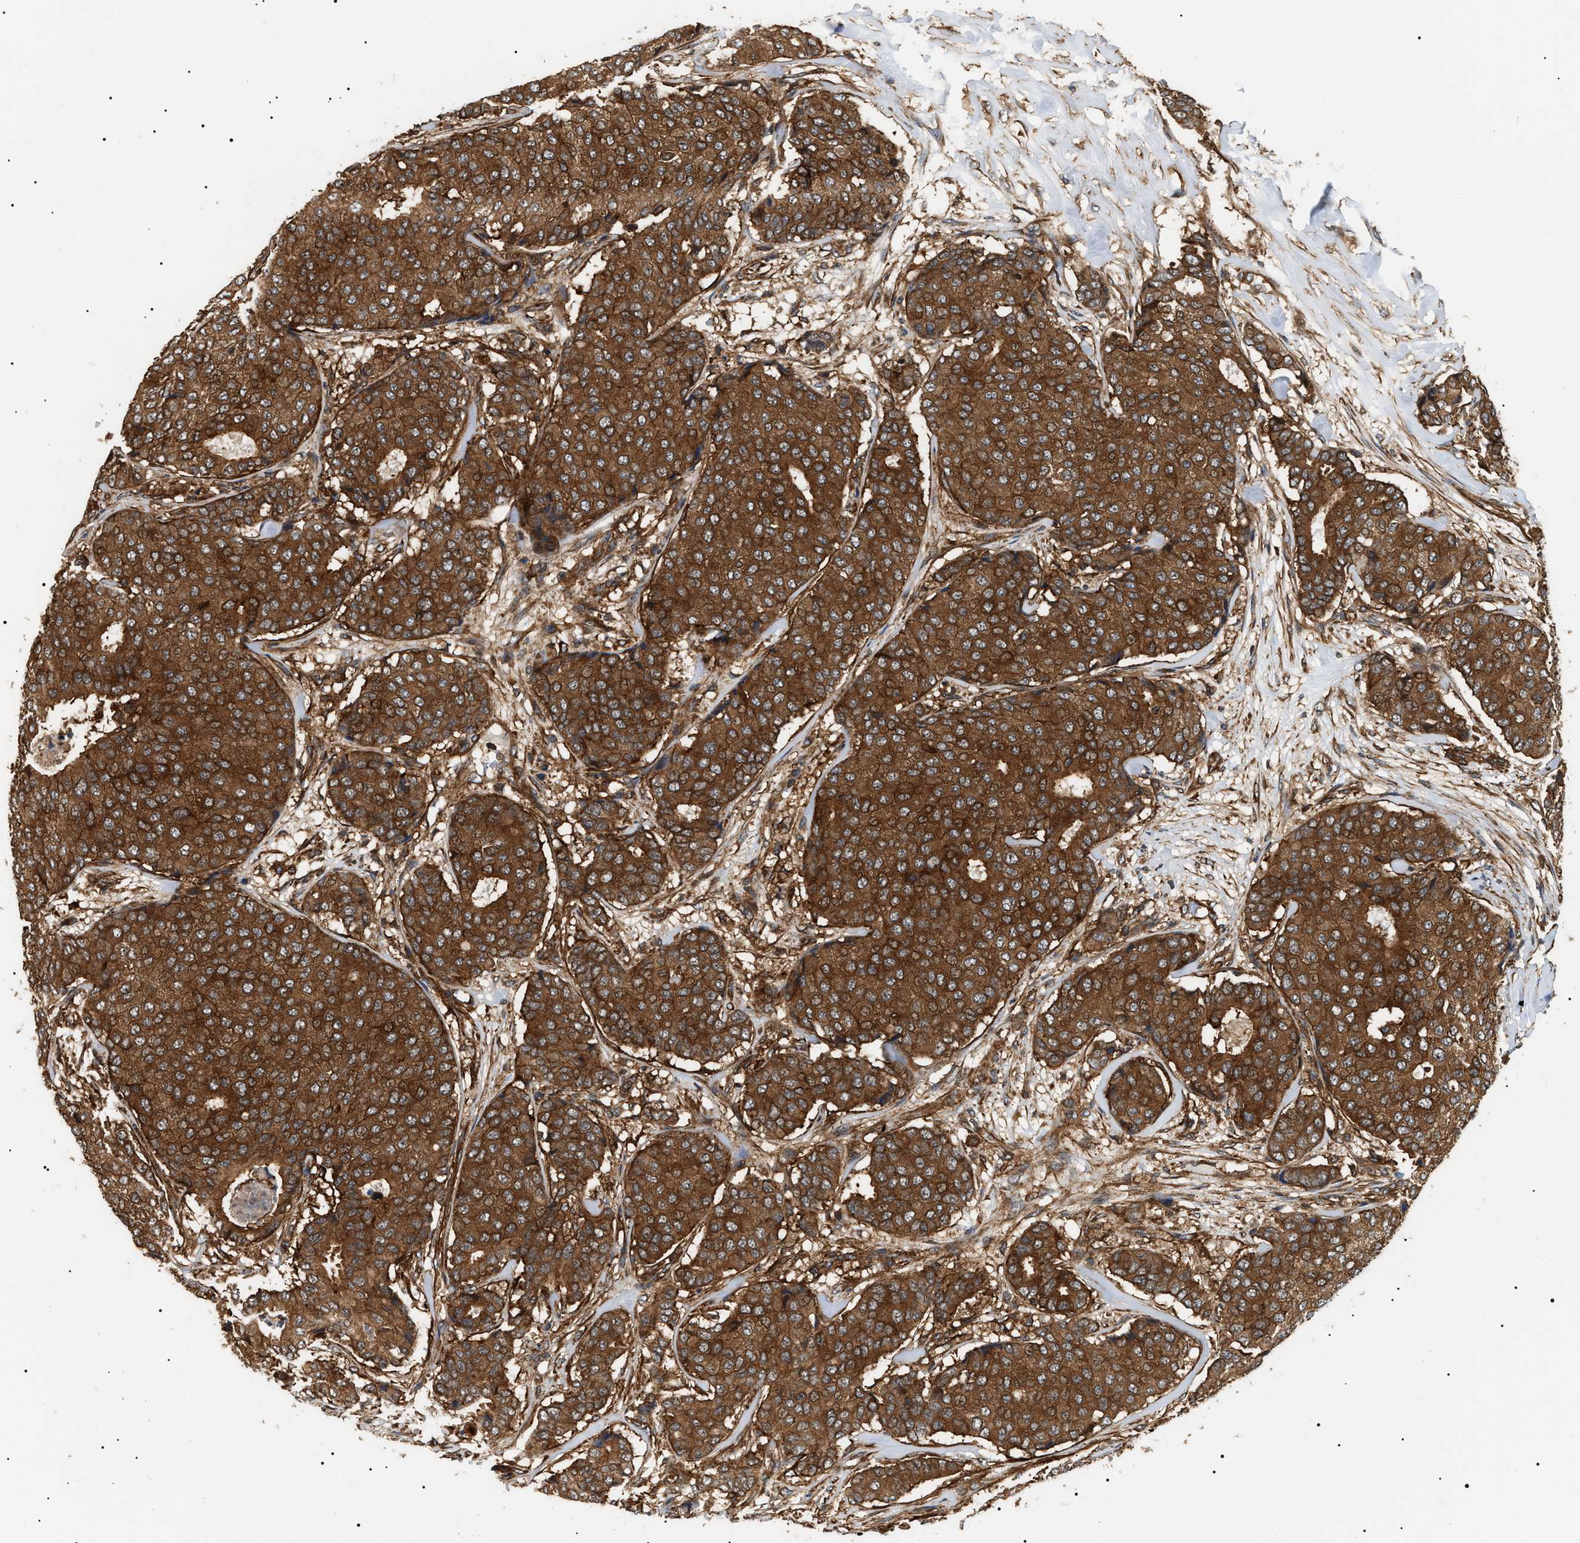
{"staining": {"intensity": "strong", "quantity": ">75%", "location": "cytoplasmic/membranous"}, "tissue": "breast cancer", "cell_type": "Tumor cells", "image_type": "cancer", "snomed": [{"axis": "morphology", "description": "Duct carcinoma"}, {"axis": "topography", "description": "Breast"}], "caption": "About >75% of tumor cells in breast cancer demonstrate strong cytoplasmic/membranous protein staining as visualized by brown immunohistochemical staining.", "gene": "SH3GLB2", "patient": {"sex": "female", "age": 75}}